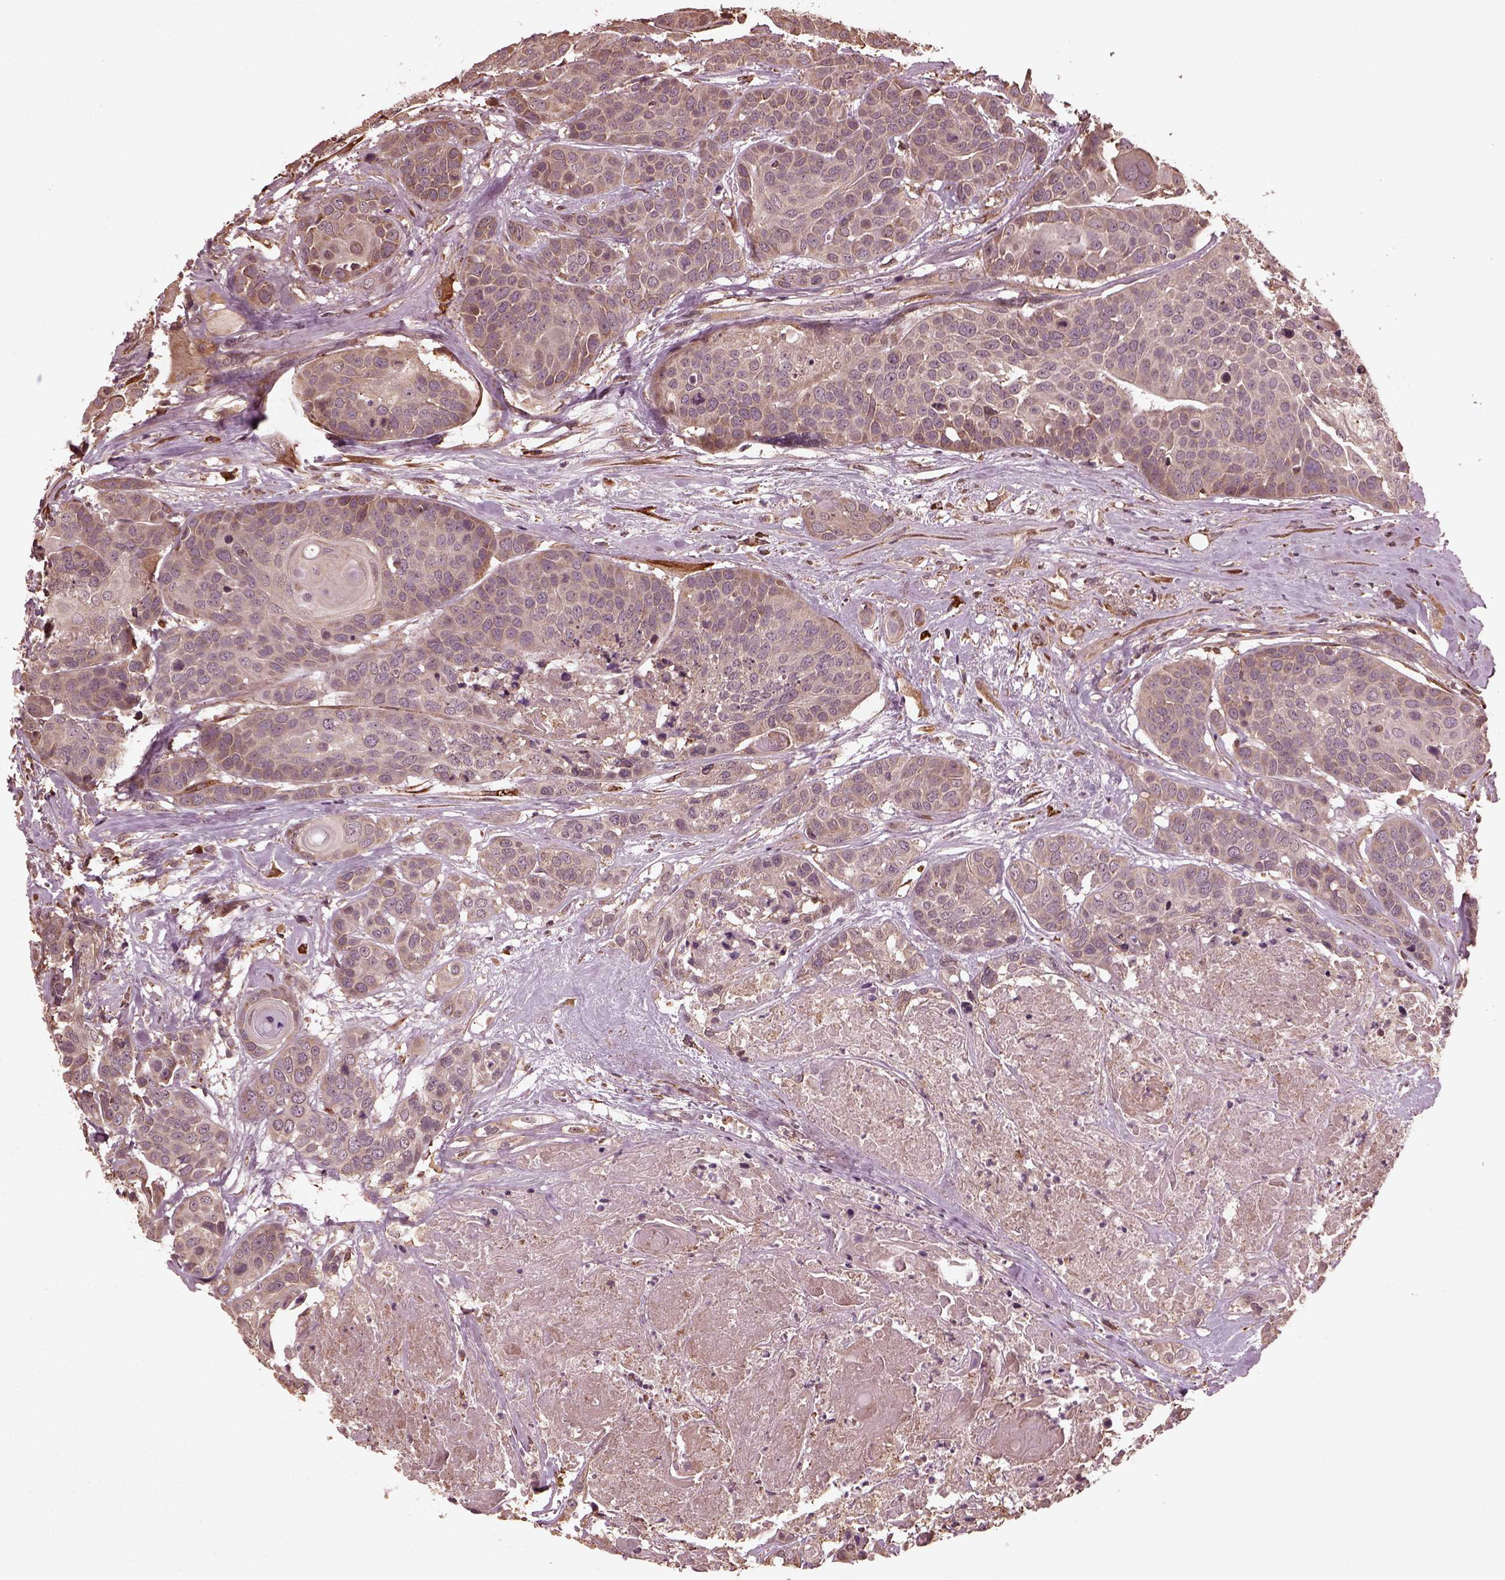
{"staining": {"intensity": "weak", "quantity": "25%-75%", "location": "cytoplasmic/membranous"}, "tissue": "head and neck cancer", "cell_type": "Tumor cells", "image_type": "cancer", "snomed": [{"axis": "morphology", "description": "Squamous cell carcinoma, NOS"}, {"axis": "topography", "description": "Oral tissue"}, {"axis": "topography", "description": "Head-Neck"}], "caption": "Immunohistochemistry (IHC) (DAB (3,3'-diaminobenzidine)) staining of squamous cell carcinoma (head and neck) reveals weak cytoplasmic/membranous protein staining in about 25%-75% of tumor cells. The protein of interest is shown in brown color, while the nuclei are stained blue.", "gene": "ZNF292", "patient": {"sex": "male", "age": 56}}